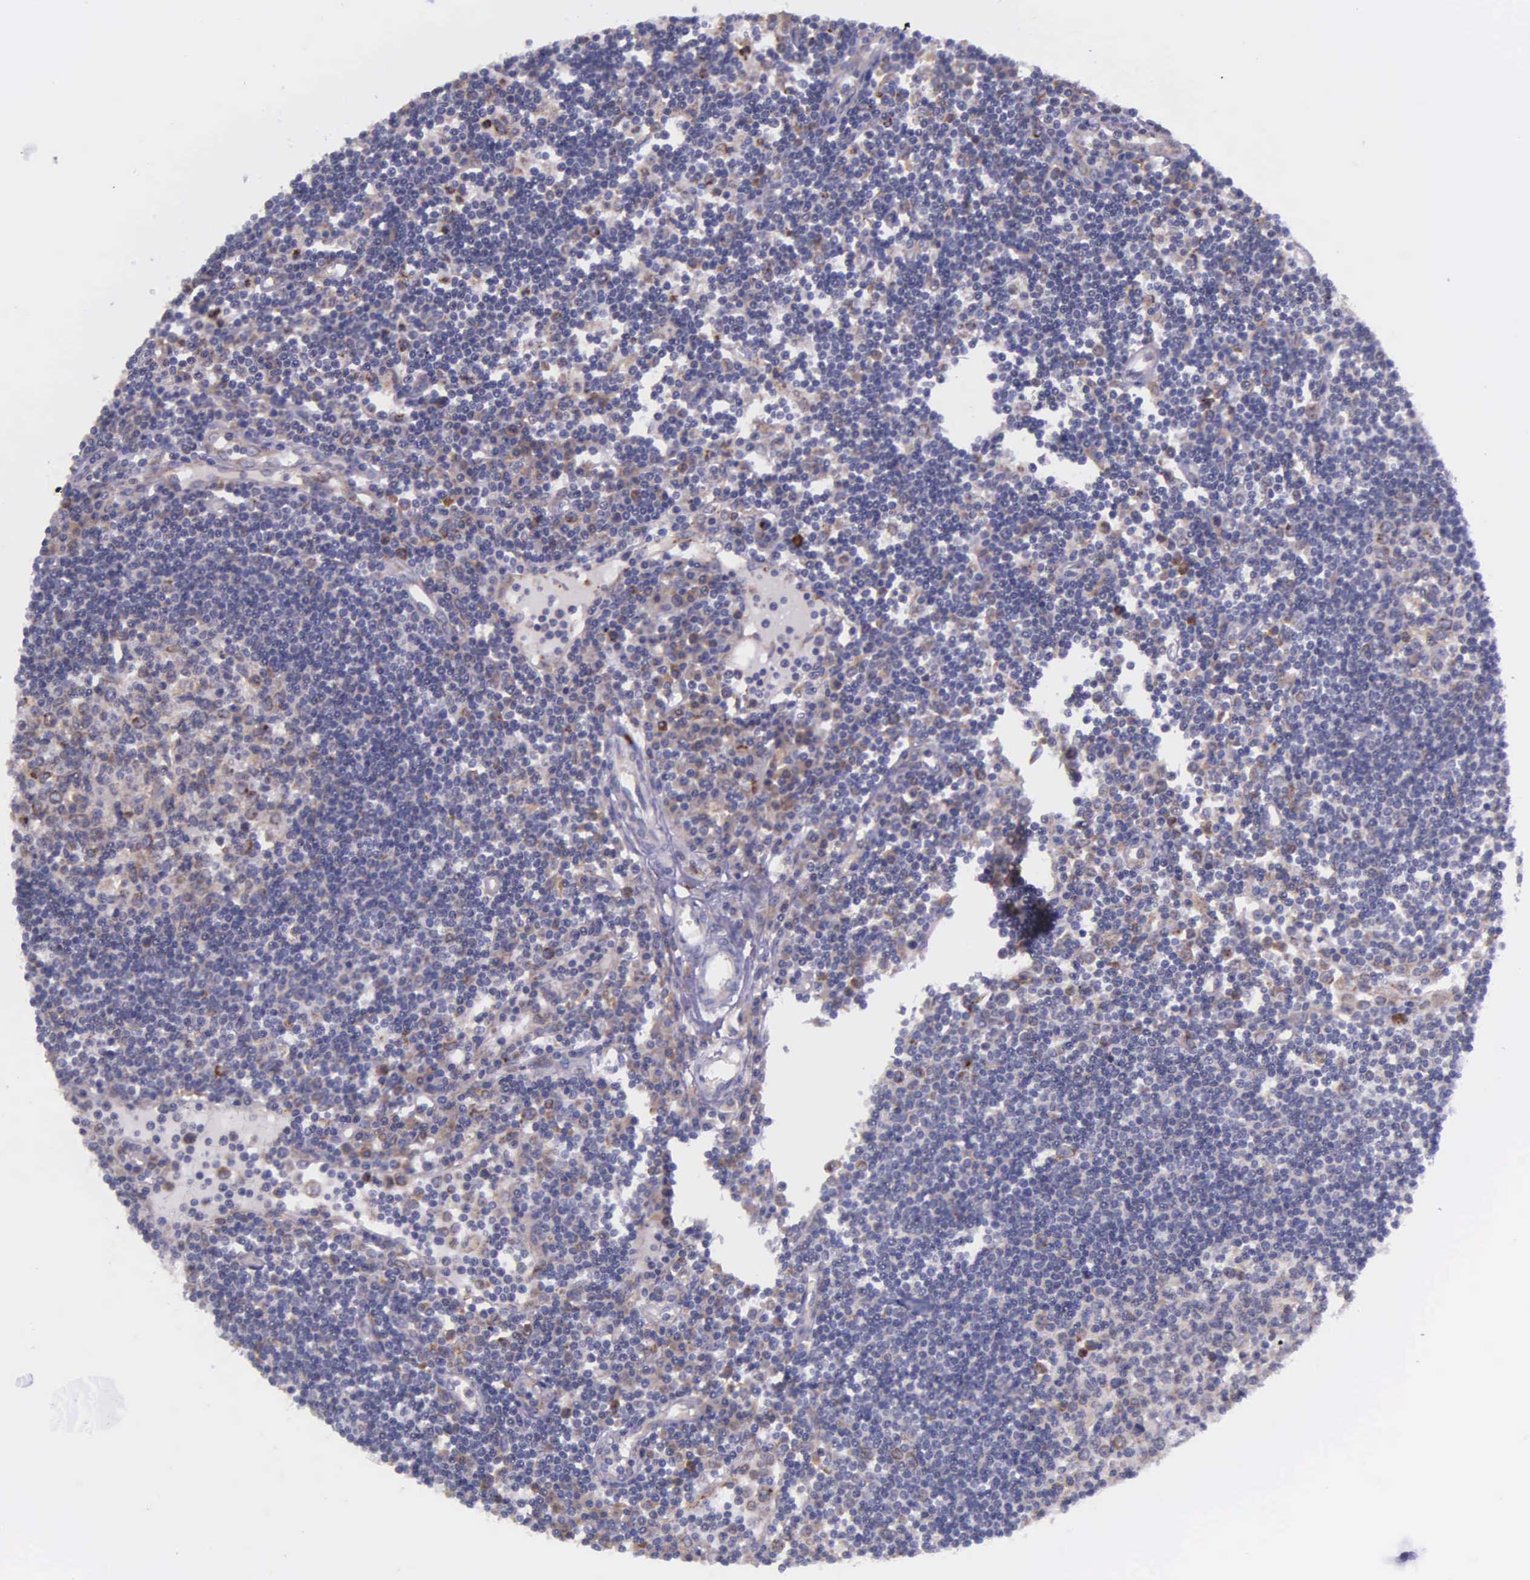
{"staining": {"intensity": "moderate", "quantity": "25%-75%", "location": "cytoplasmic/membranous"}, "tissue": "lymph node", "cell_type": "Germinal center cells", "image_type": "normal", "snomed": [{"axis": "morphology", "description": "Normal tissue, NOS"}, {"axis": "topography", "description": "Lymph node"}], "caption": "Immunohistochemistry (IHC) photomicrograph of normal lymph node: lymph node stained using immunohistochemistry (IHC) shows medium levels of moderate protein expression localized specifically in the cytoplasmic/membranous of germinal center cells, appearing as a cytoplasmic/membranous brown color.", "gene": "NSDHL", "patient": {"sex": "female", "age": 62}}